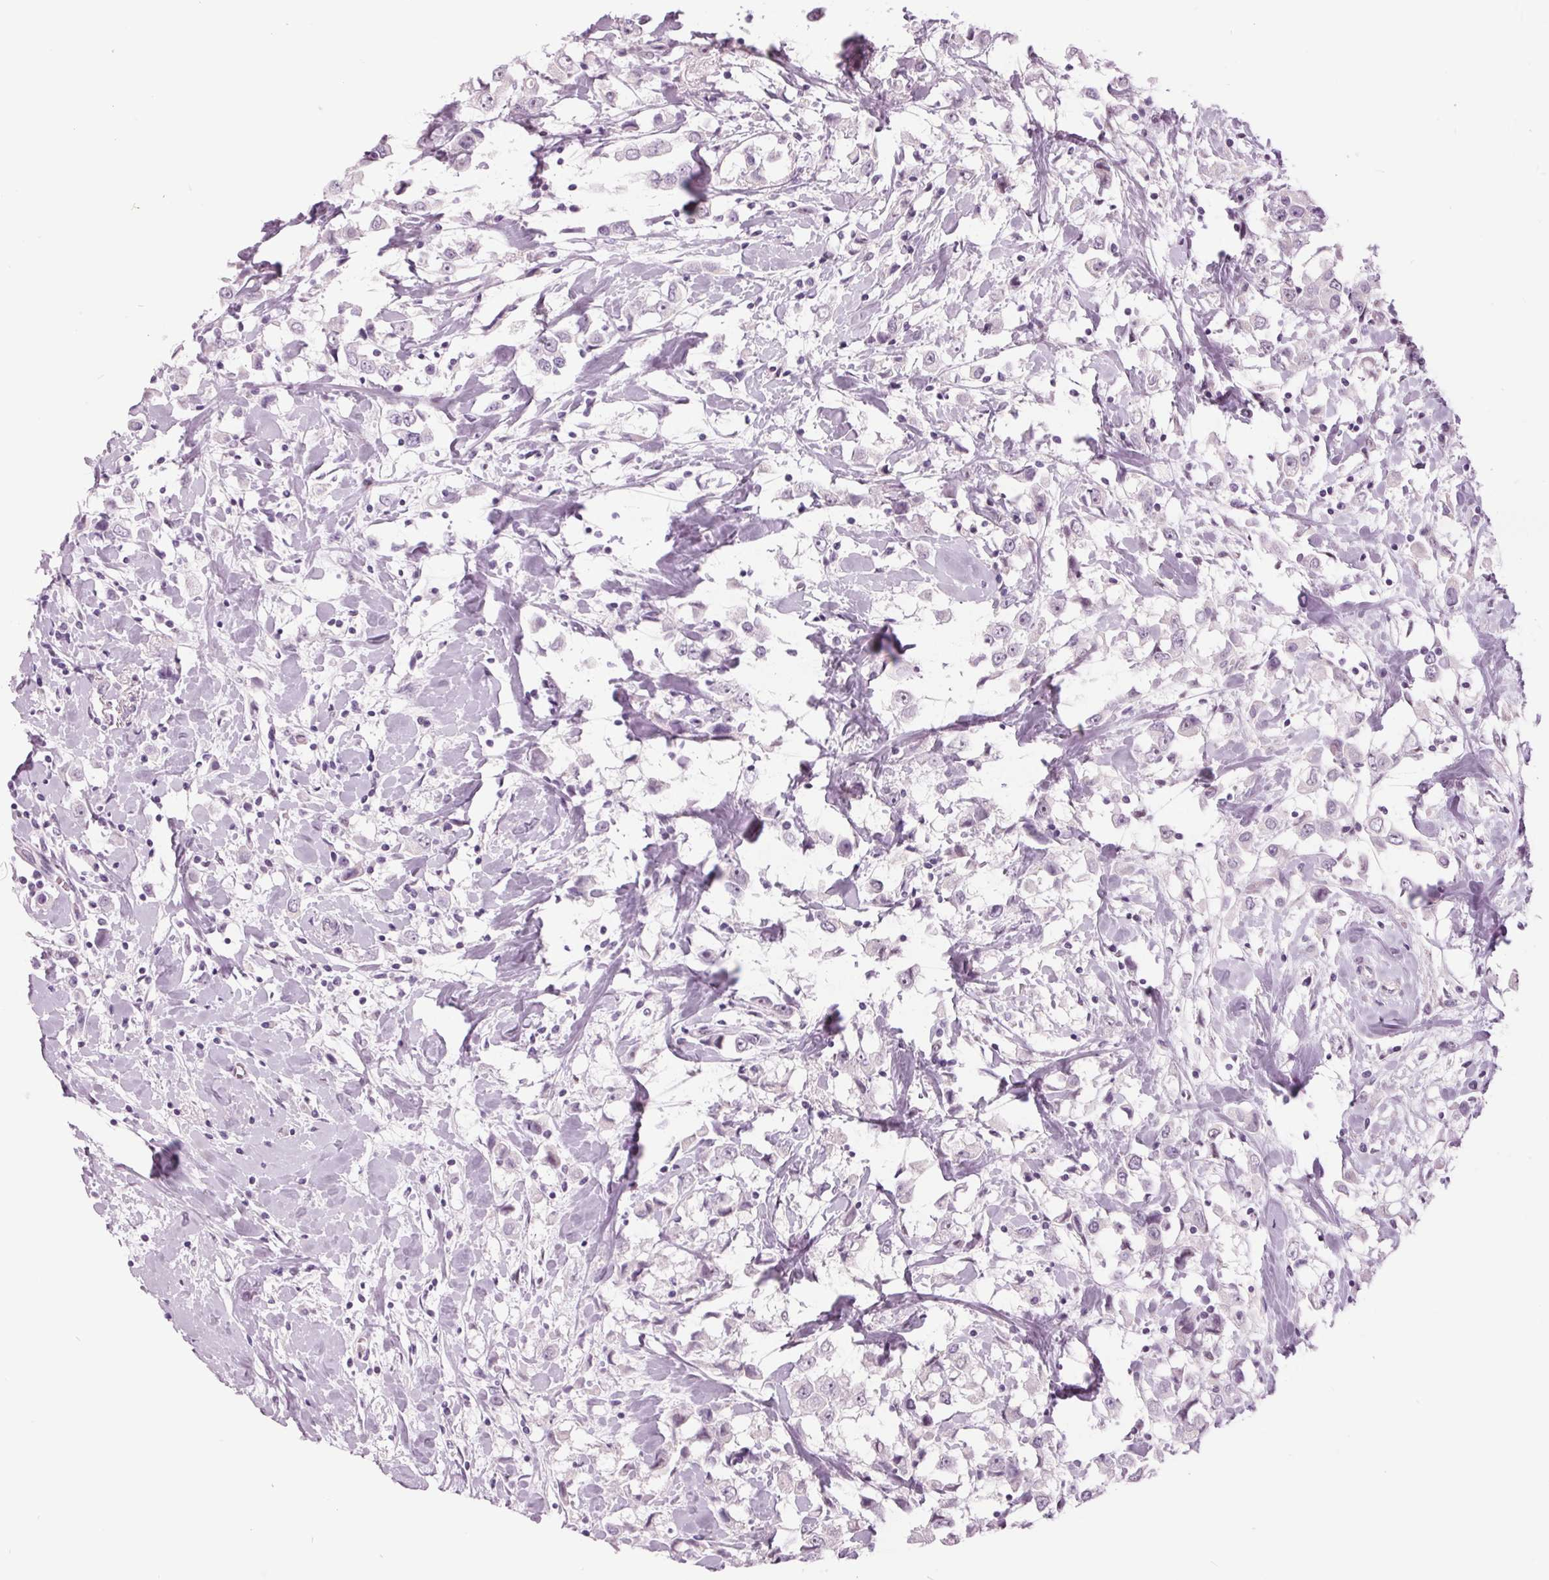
{"staining": {"intensity": "negative", "quantity": "none", "location": "none"}, "tissue": "breast cancer", "cell_type": "Tumor cells", "image_type": "cancer", "snomed": [{"axis": "morphology", "description": "Duct carcinoma"}, {"axis": "topography", "description": "Breast"}], "caption": "High power microscopy image of an IHC histopathology image of breast cancer (infiltrating ductal carcinoma), revealing no significant staining in tumor cells.", "gene": "ODAD2", "patient": {"sex": "female", "age": 61}}